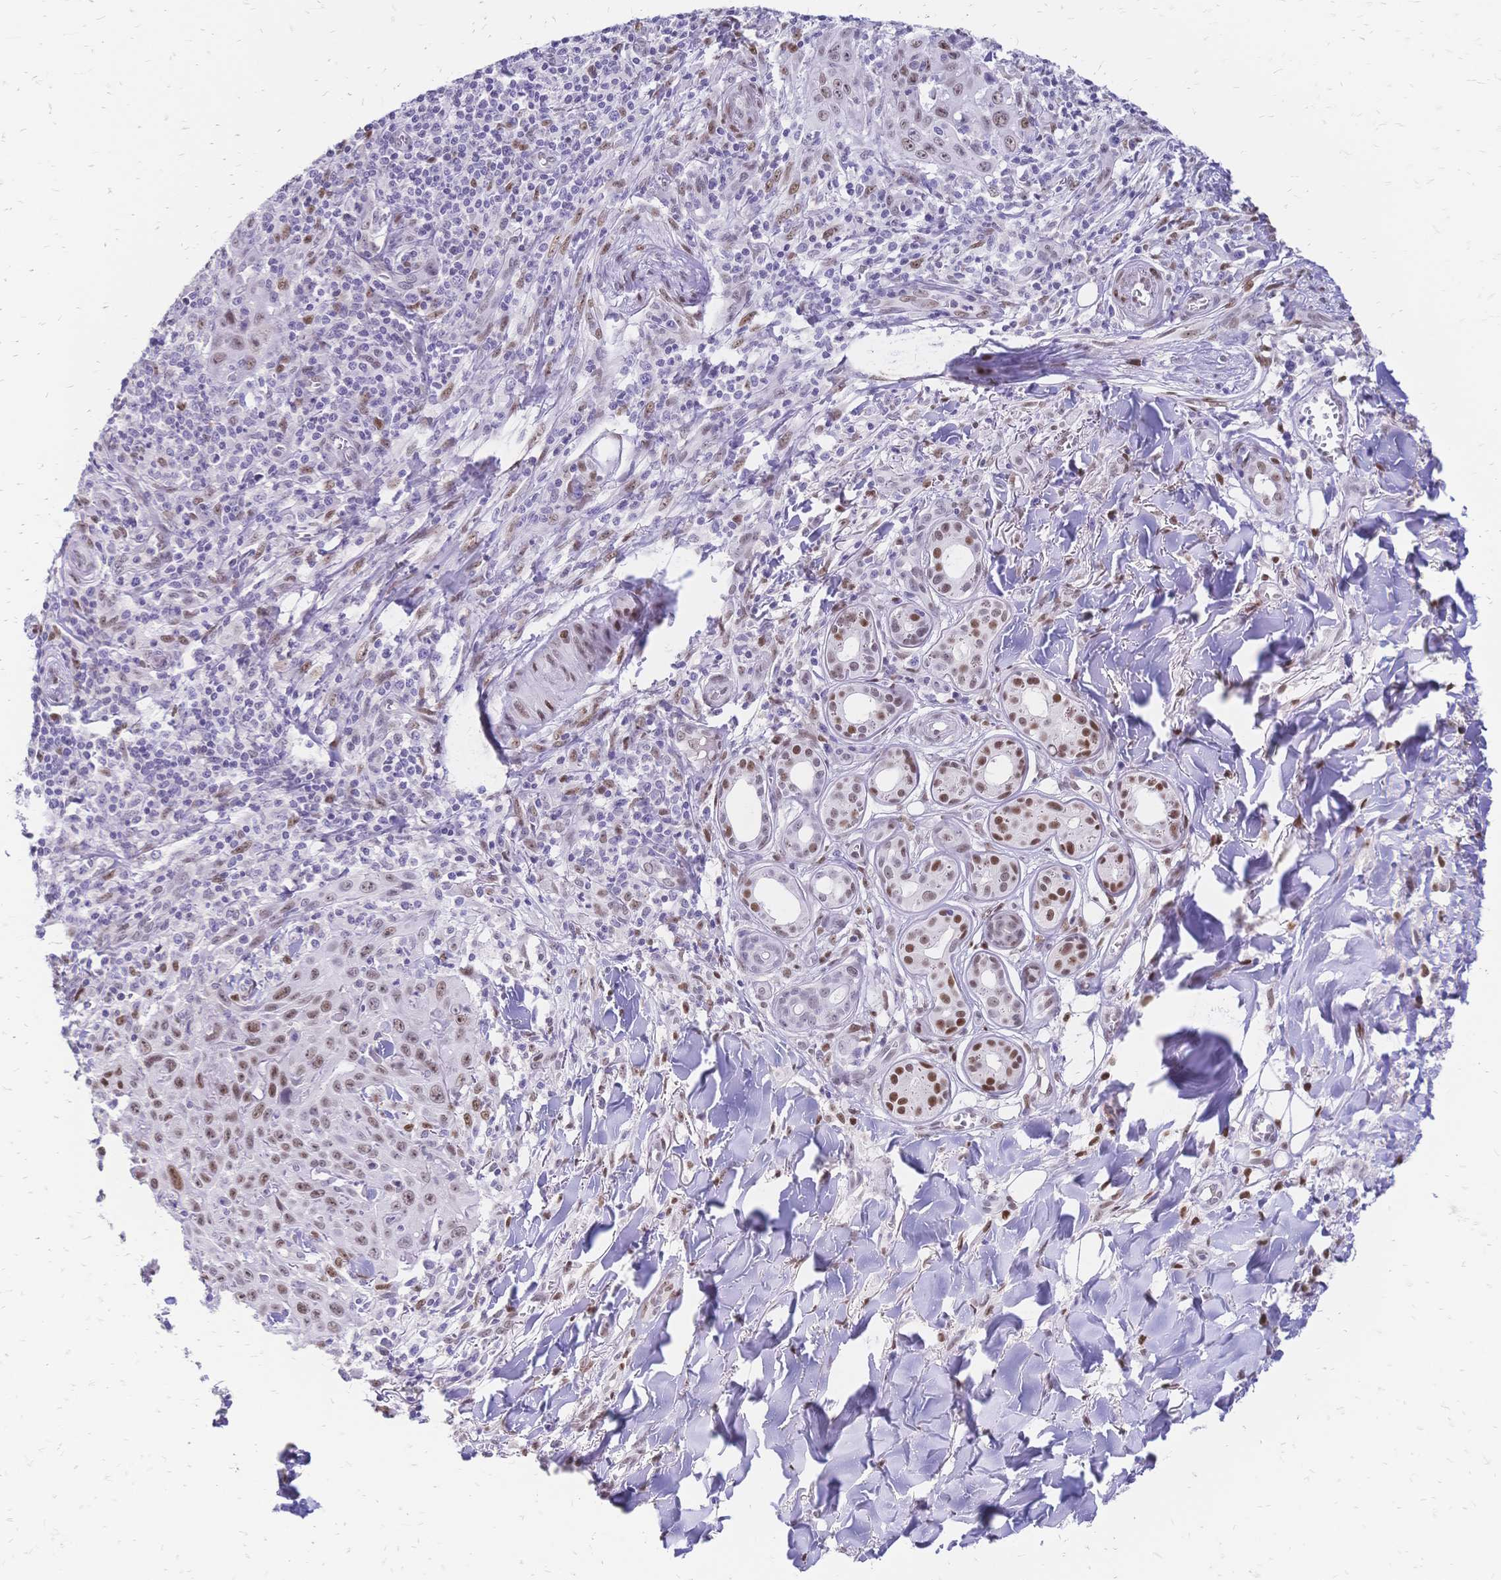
{"staining": {"intensity": "moderate", "quantity": ">75%", "location": "nuclear"}, "tissue": "skin cancer", "cell_type": "Tumor cells", "image_type": "cancer", "snomed": [{"axis": "morphology", "description": "Squamous cell carcinoma, NOS"}, {"axis": "topography", "description": "Skin"}], "caption": "IHC photomicrograph of neoplastic tissue: skin cancer stained using IHC reveals medium levels of moderate protein expression localized specifically in the nuclear of tumor cells, appearing as a nuclear brown color.", "gene": "NFIC", "patient": {"sex": "male", "age": 75}}